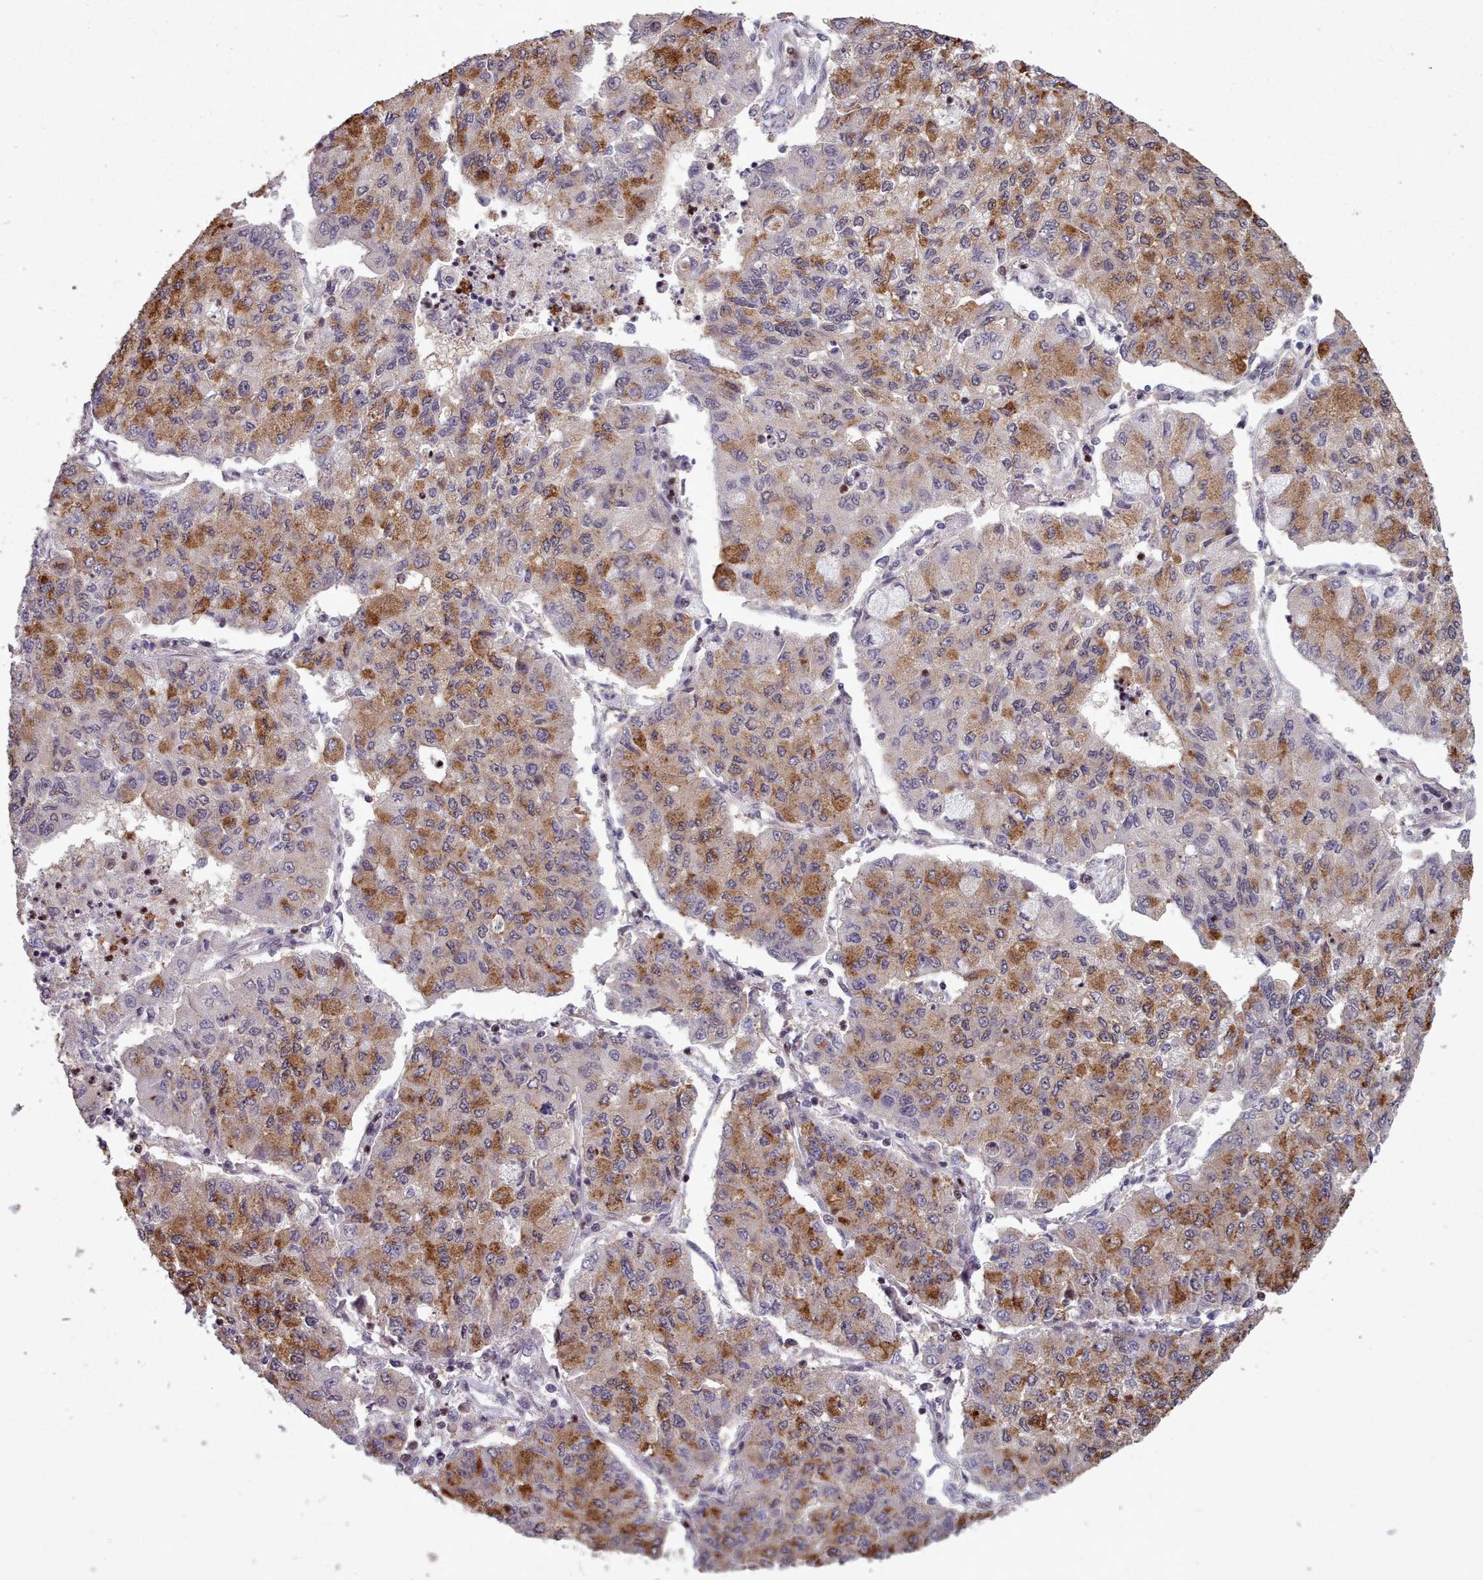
{"staining": {"intensity": "moderate", "quantity": ">75%", "location": "cytoplasmic/membranous"}, "tissue": "lung cancer", "cell_type": "Tumor cells", "image_type": "cancer", "snomed": [{"axis": "morphology", "description": "Squamous cell carcinoma, NOS"}, {"axis": "topography", "description": "Lung"}], "caption": "Brown immunohistochemical staining in human lung cancer reveals moderate cytoplasmic/membranous expression in approximately >75% of tumor cells. (DAB IHC, brown staining for protein, blue staining for nuclei).", "gene": "ENSA", "patient": {"sex": "male", "age": 74}}